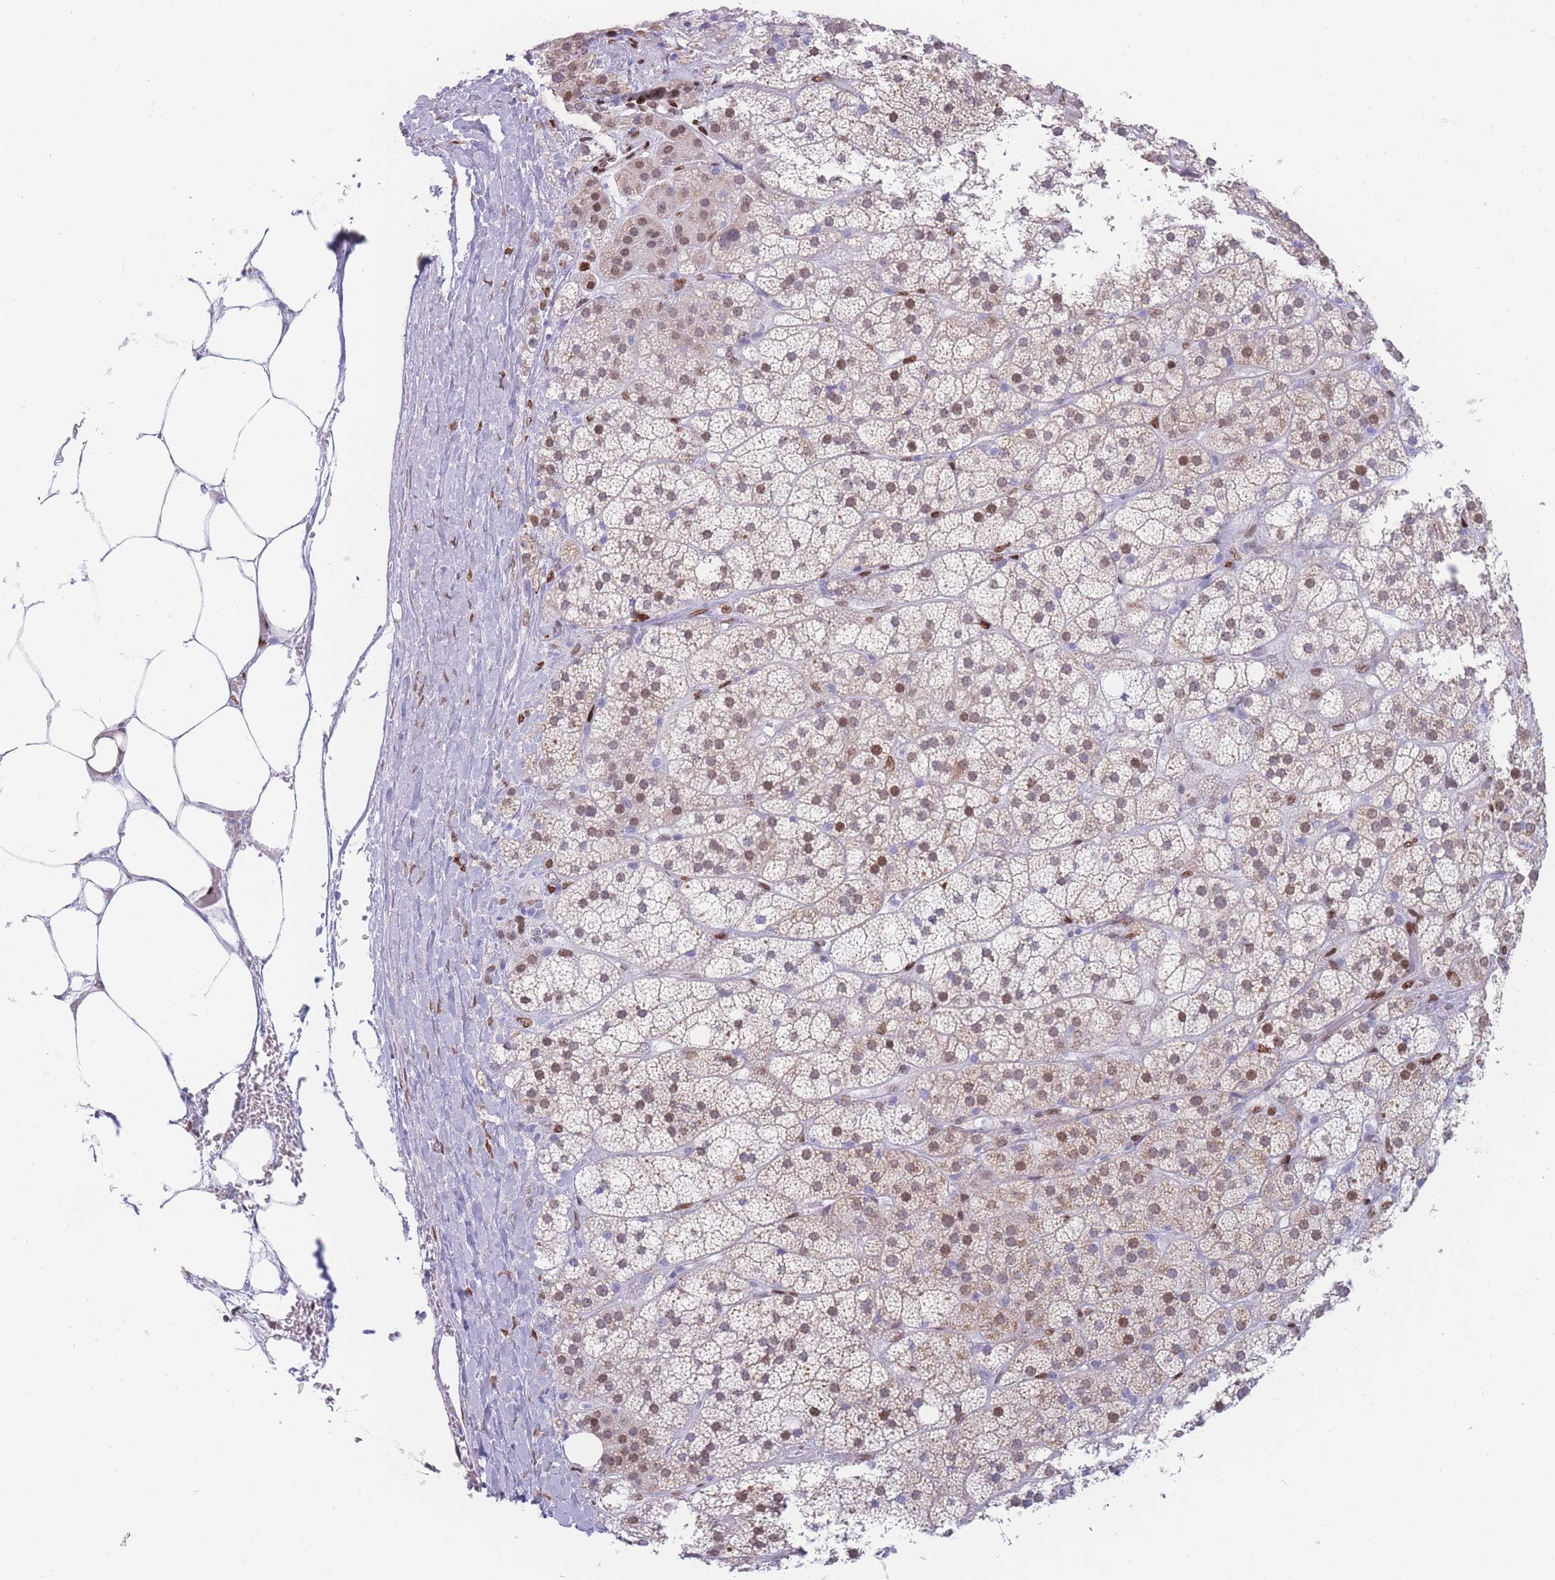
{"staining": {"intensity": "moderate", "quantity": "25%-75%", "location": "cytoplasmic/membranous,nuclear"}, "tissue": "adrenal gland", "cell_type": "Glandular cells", "image_type": "normal", "snomed": [{"axis": "morphology", "description": "Normal tissue, NOS"}, {"axis": "topography", "description": "Adrenal gland"}], "caption": "Unremarkable adrenal gland shows moderate cytoplasmic/membranous,nuclear expression in approximately 25%-75% of glandular cells, visualized by immunohistochemistry.", "gene": "PSMB5", "patient": {"sex": "female", "age": 70}}